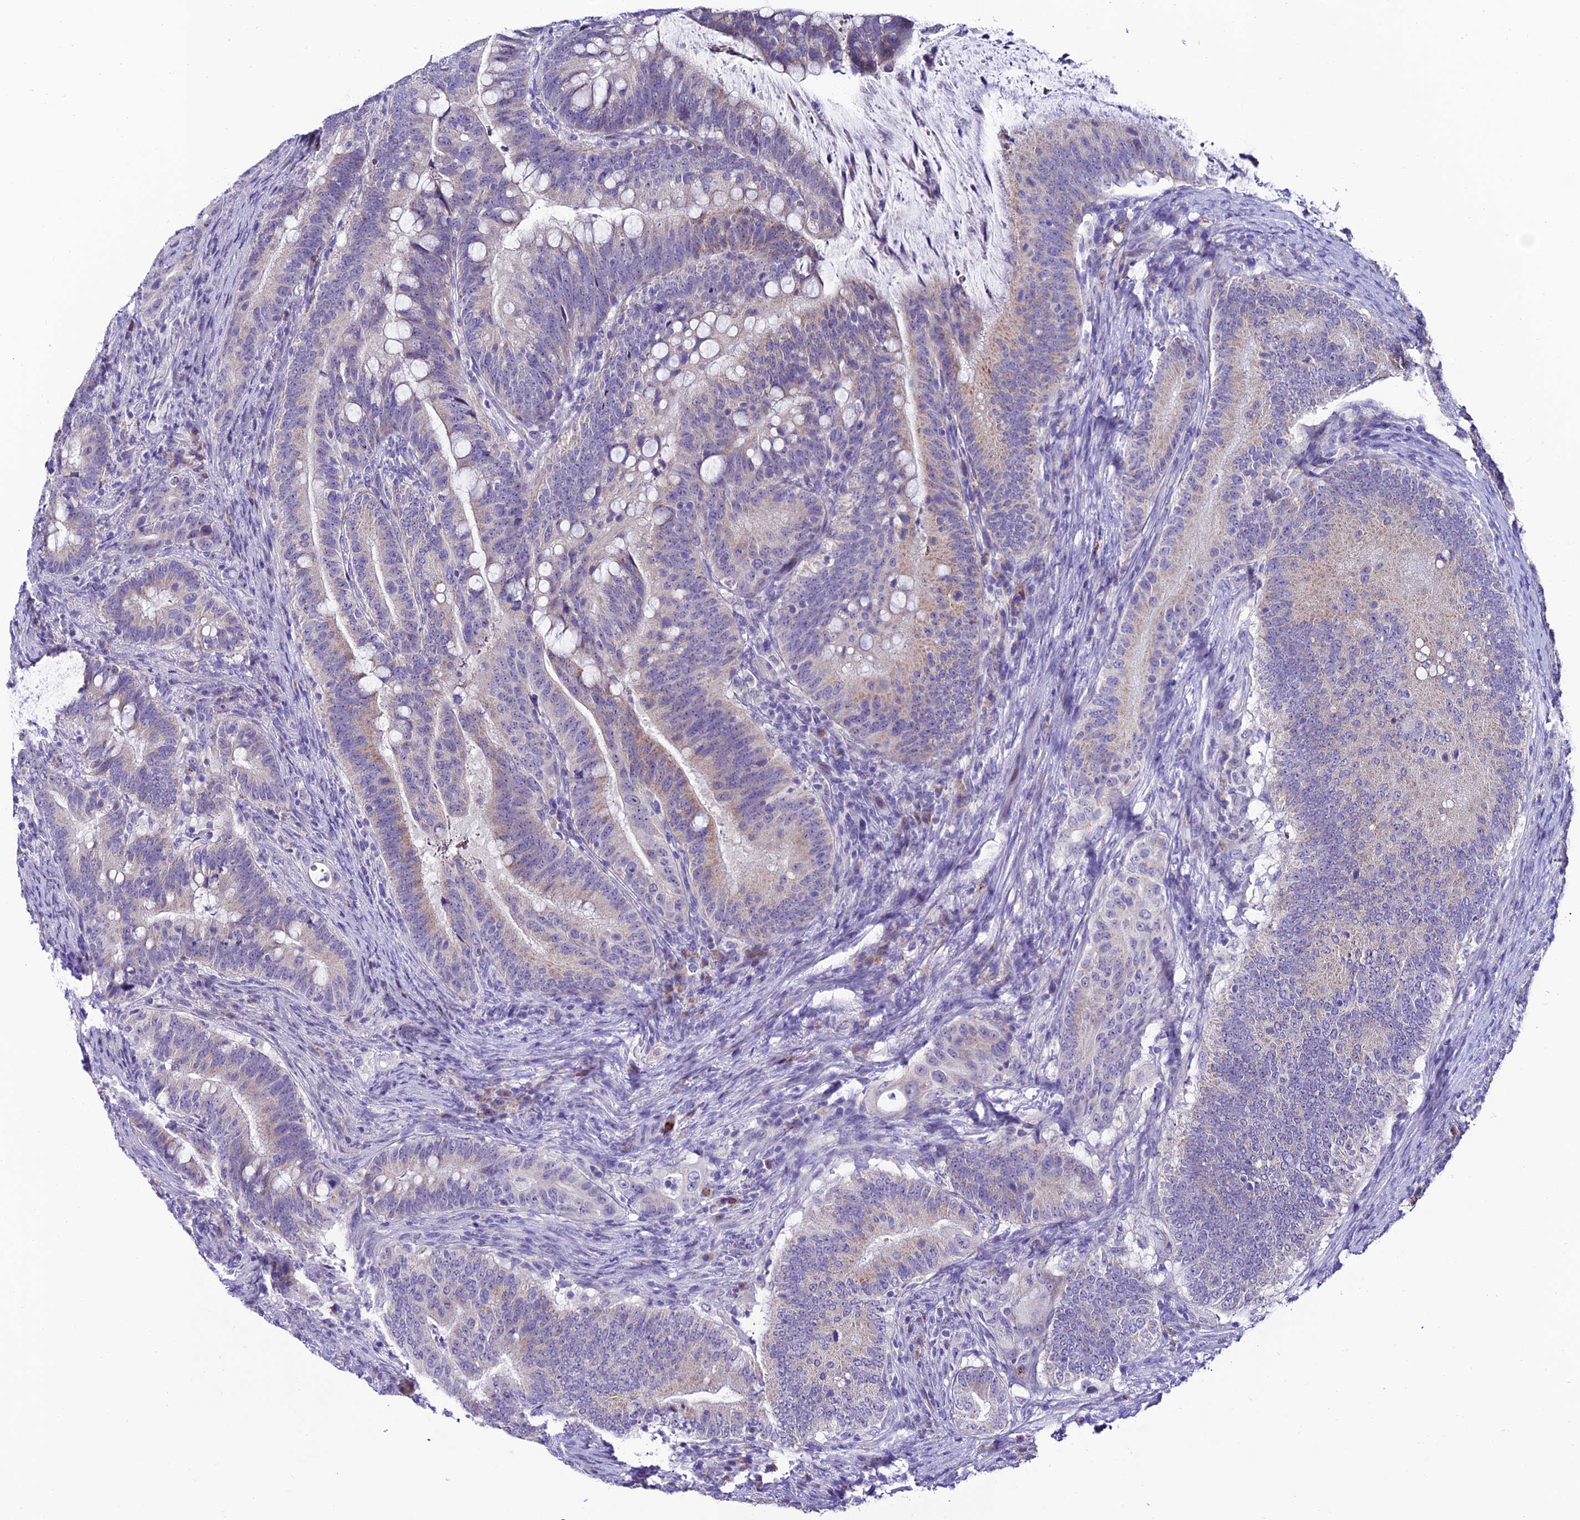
{"staining": {"intensity": "weak", "quantity": "25%-75%", "location": "cytoplasmic/membranous"}, "tissue": "colorectal cancer", "cell_type": "Tumor cells", "image_type": "cancer", "snomed": [{"axis": "morphology", "description": "Adenocarcinoma, NOS"}, {"axis": "topography", "description": "Colon"}], "caption": "Colorectal cancer stained for a protein displays weak cytoplasmic/membranous positivity in tumor cells.", "gene": "SLC10A1", "patient": {"sex": "female", "age": 66}}